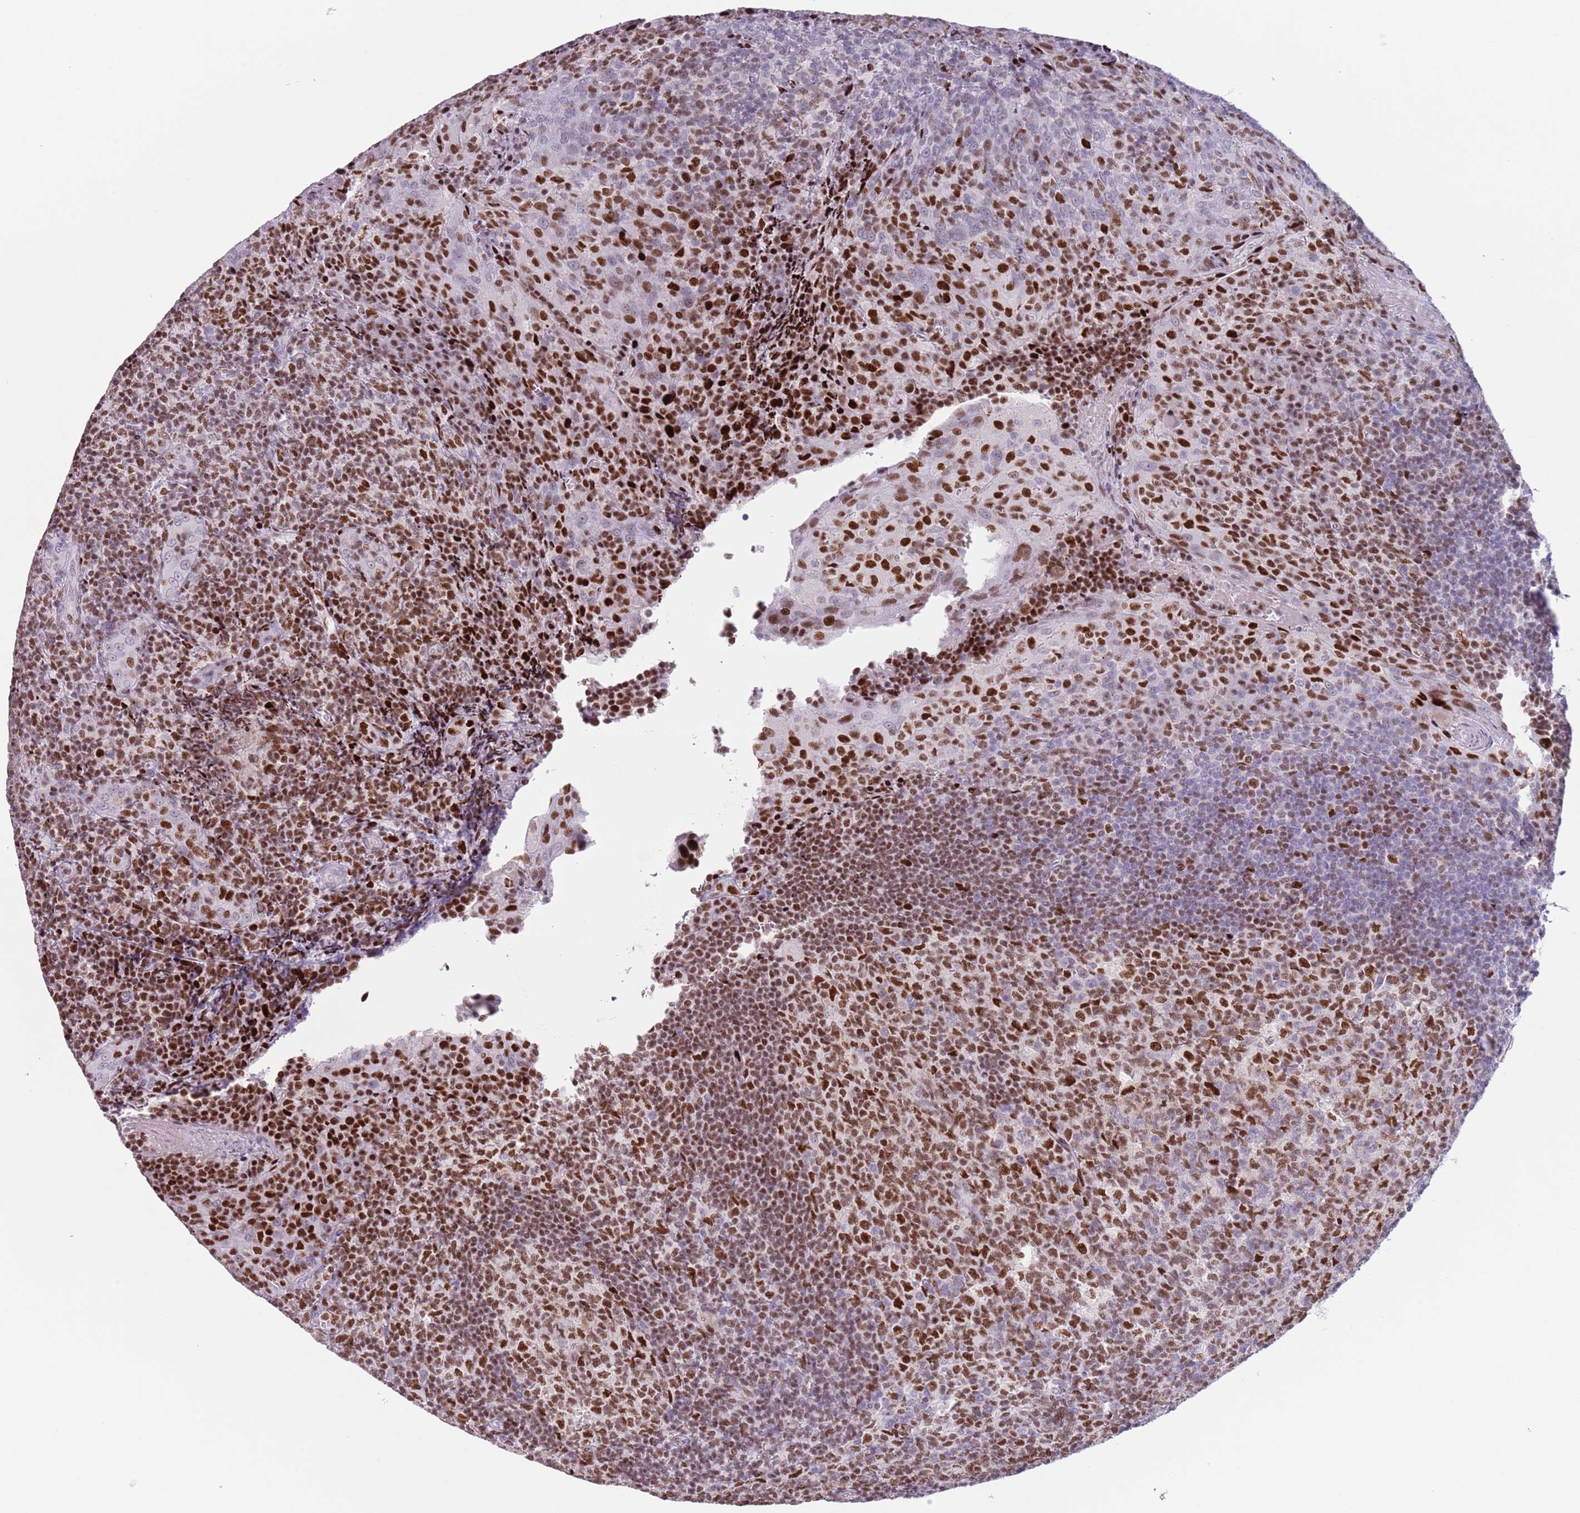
{"staining": {"intensity": "strong", "quantity": "25%-75%", "location": "nuclear"}, "tissue": "tonsil", "cell_type": "Germinal center cells", "image_type": "normal", "snomed": [{"axis": "morphology", "description": "Normal tissue, NOS"}, {"axis": "topography", "description": "Tonsil"}], "caption": "The photomicrograph exhibits a brown stain indicating the presence of a protein in the nuclear of germinal center cells in tonsil.", "gene": "MFSD10", "patient": {"sex": "male", "age": 17}}